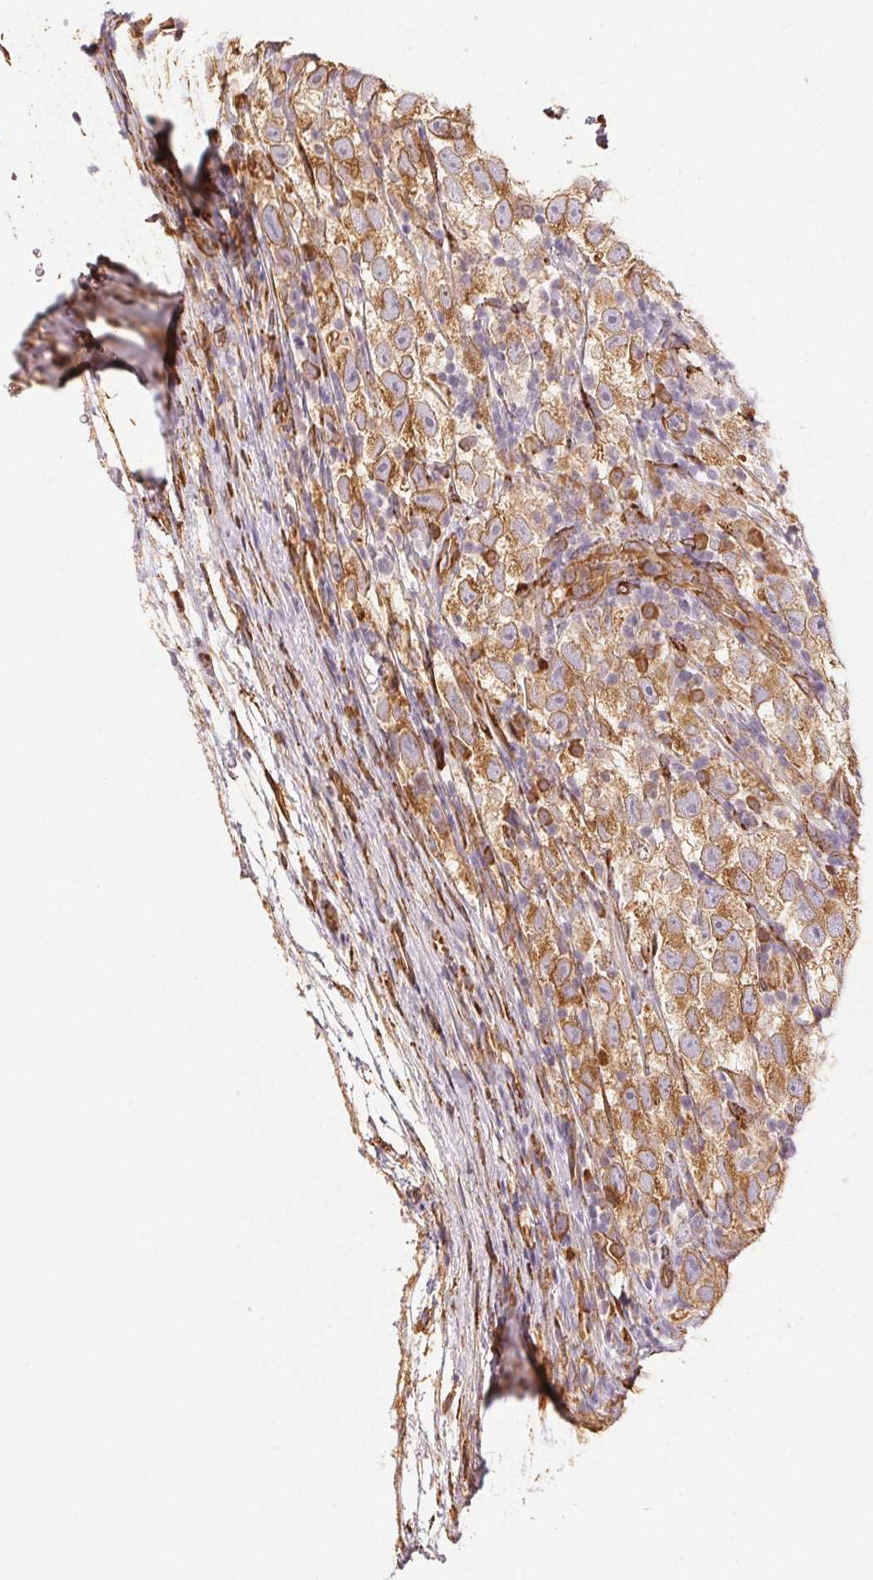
{"staining": {"intensity": "moderate", "quantity": ">75%", "location": "cytoplasmic/membranous"}, "tissue": "testis cancer", "cell_type": "Tumor cells", "image_type": "cancer", "snomed": [{"axis": "morphology", "description": "Seminoma, NOS"}, {"axis": "topography", "description": "Testis"}], "caption": "DAB immunohistochemical staining of human testis cancer shows moderate cytoplasmic/membranous protein expression in about >75% of tumor cells.", "gene": "RCN3", "patient": {"sex": "male", "age": 26}}